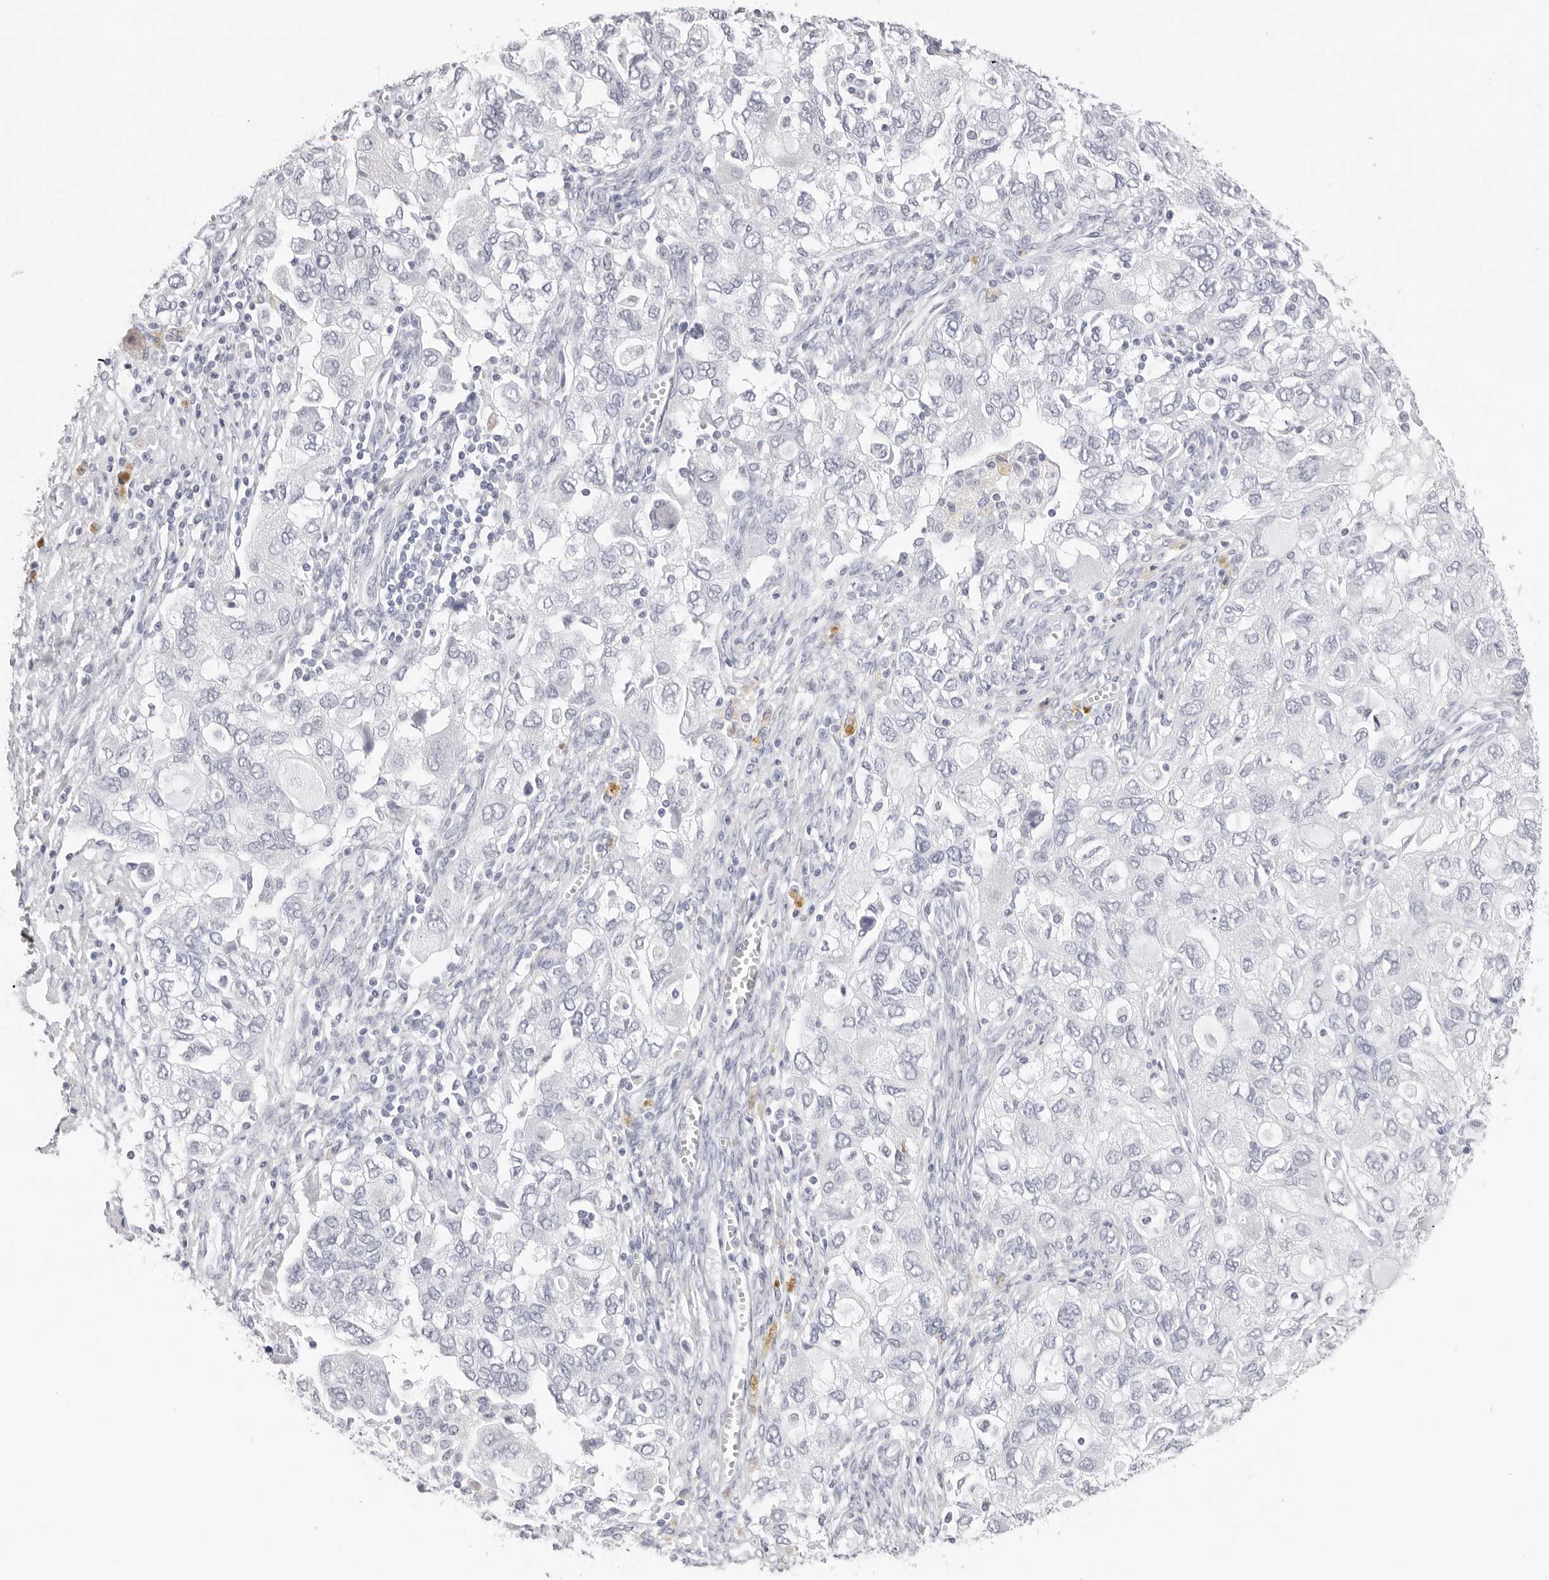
{"staining": {"intensity": "negative", "quantity": "none", "location": "none"}, "tissue": "ovarian cancer", "cell_type": "Tumor cells", "image_type": "cancer", "snomed": [{"axis": "morphology", "description": "Carcinoma, NOS"}, {"axis": "morphology", "description": "Cystadenocarcinoma, serous, NOS"}, {"axis": "topography", "description": "Ovary"}], "caption": "Ovarian cancer (serous cystadenocarcinoma) stained for a protein using IHC reveals no expression tumor cells.", "gene": "CST5", "patient": {"sex": "female", "age": 69}}